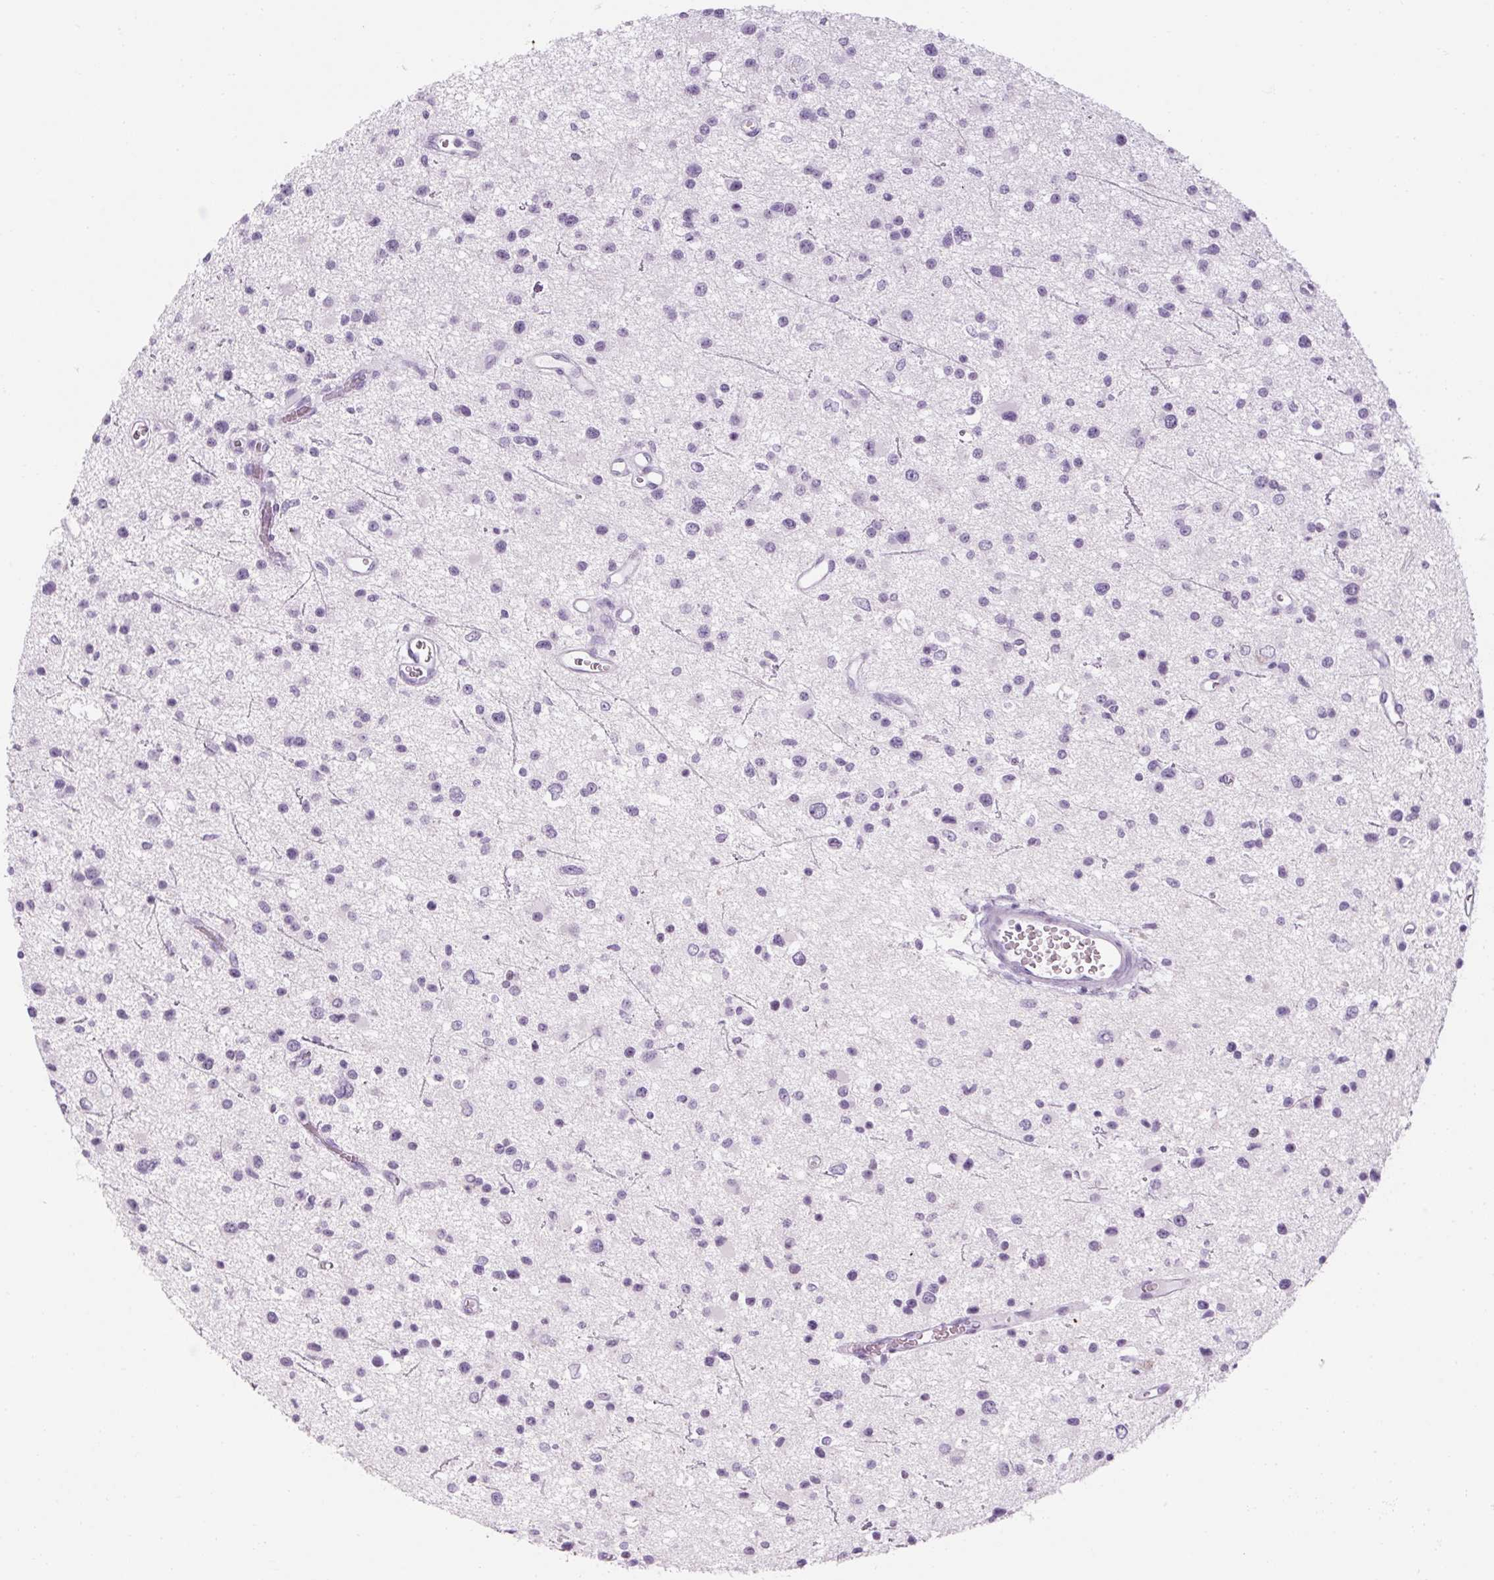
{"staining": {"intensity": "negative", "quantity": "none", "location": "none"}, "tissue": "glioma", "cell_type": "Tumor cells", "image_type": "cancer", "snomed": [{"axis": "morphology", "description": "Glioma, malignant, Low grade"}, {"axis": "topography", "description": "Brain"}], "caption": "This is a photomicrograph of IHC staining of glioma, which shows no staining in tumor cells.", "gene": "RPTN", "patient": {"sex": "male", "age": 43}}